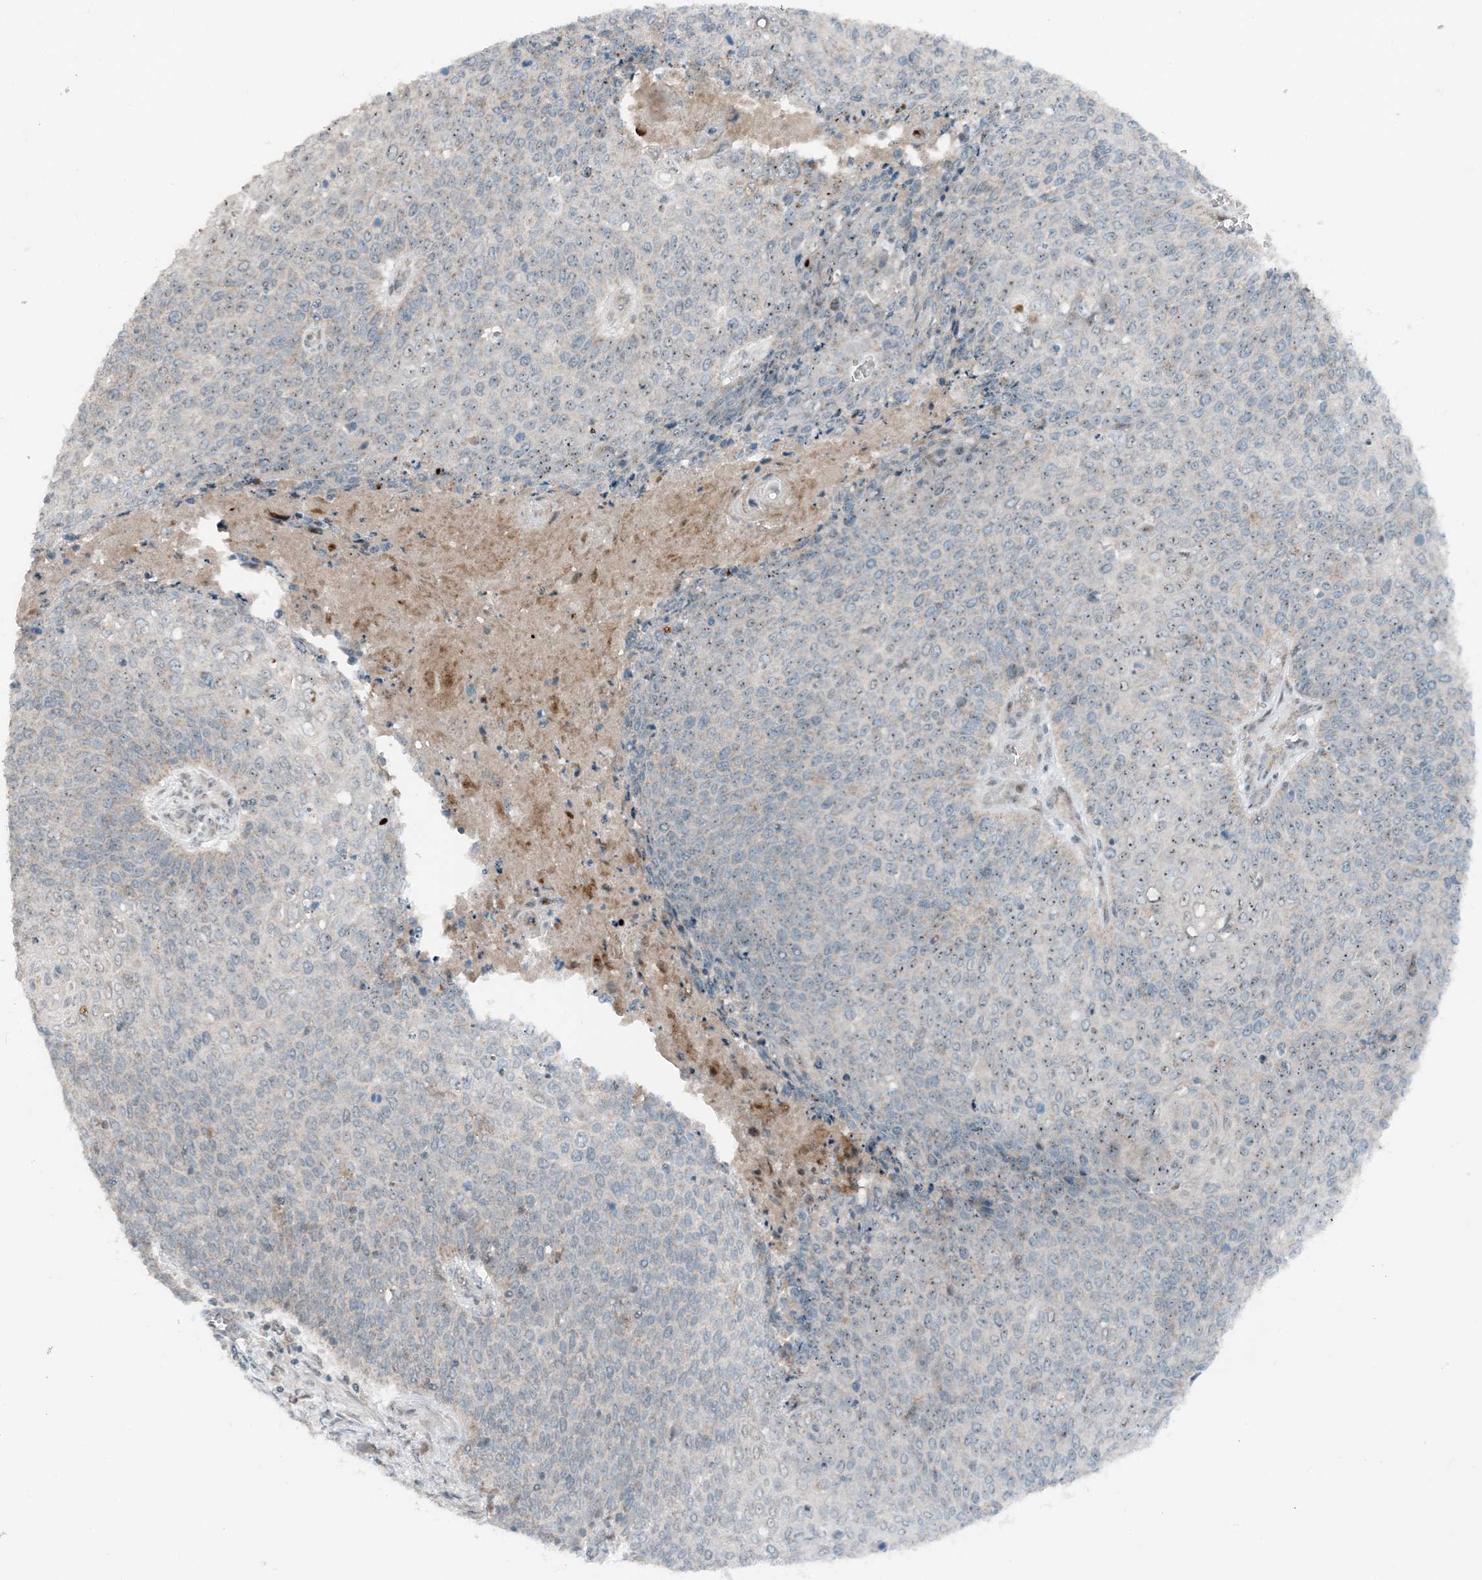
{"staining": {"intensity": "weak", "quantity": "<25%", "location": "nuclear"}, "tissue": "cervical cancer", "cell_type": "Tumor cells", "image_type": "cancer", "snomed": [{"axis": "morphology", "description": "Squamous cell carcinoma, NOS"}, {"axis": "topography", "description": "Cervix"}], "caption": "This is a image of immunohistochemistry (IHC) staining of cervical cancer, which shows no staining in tumor cells. (DAB (3,3'-diaminobenzidine) IHC visualized using brightfield microscopy, high magnification).", "gene": "MITD1", "patient": {"sex": "female", "age": 39}}